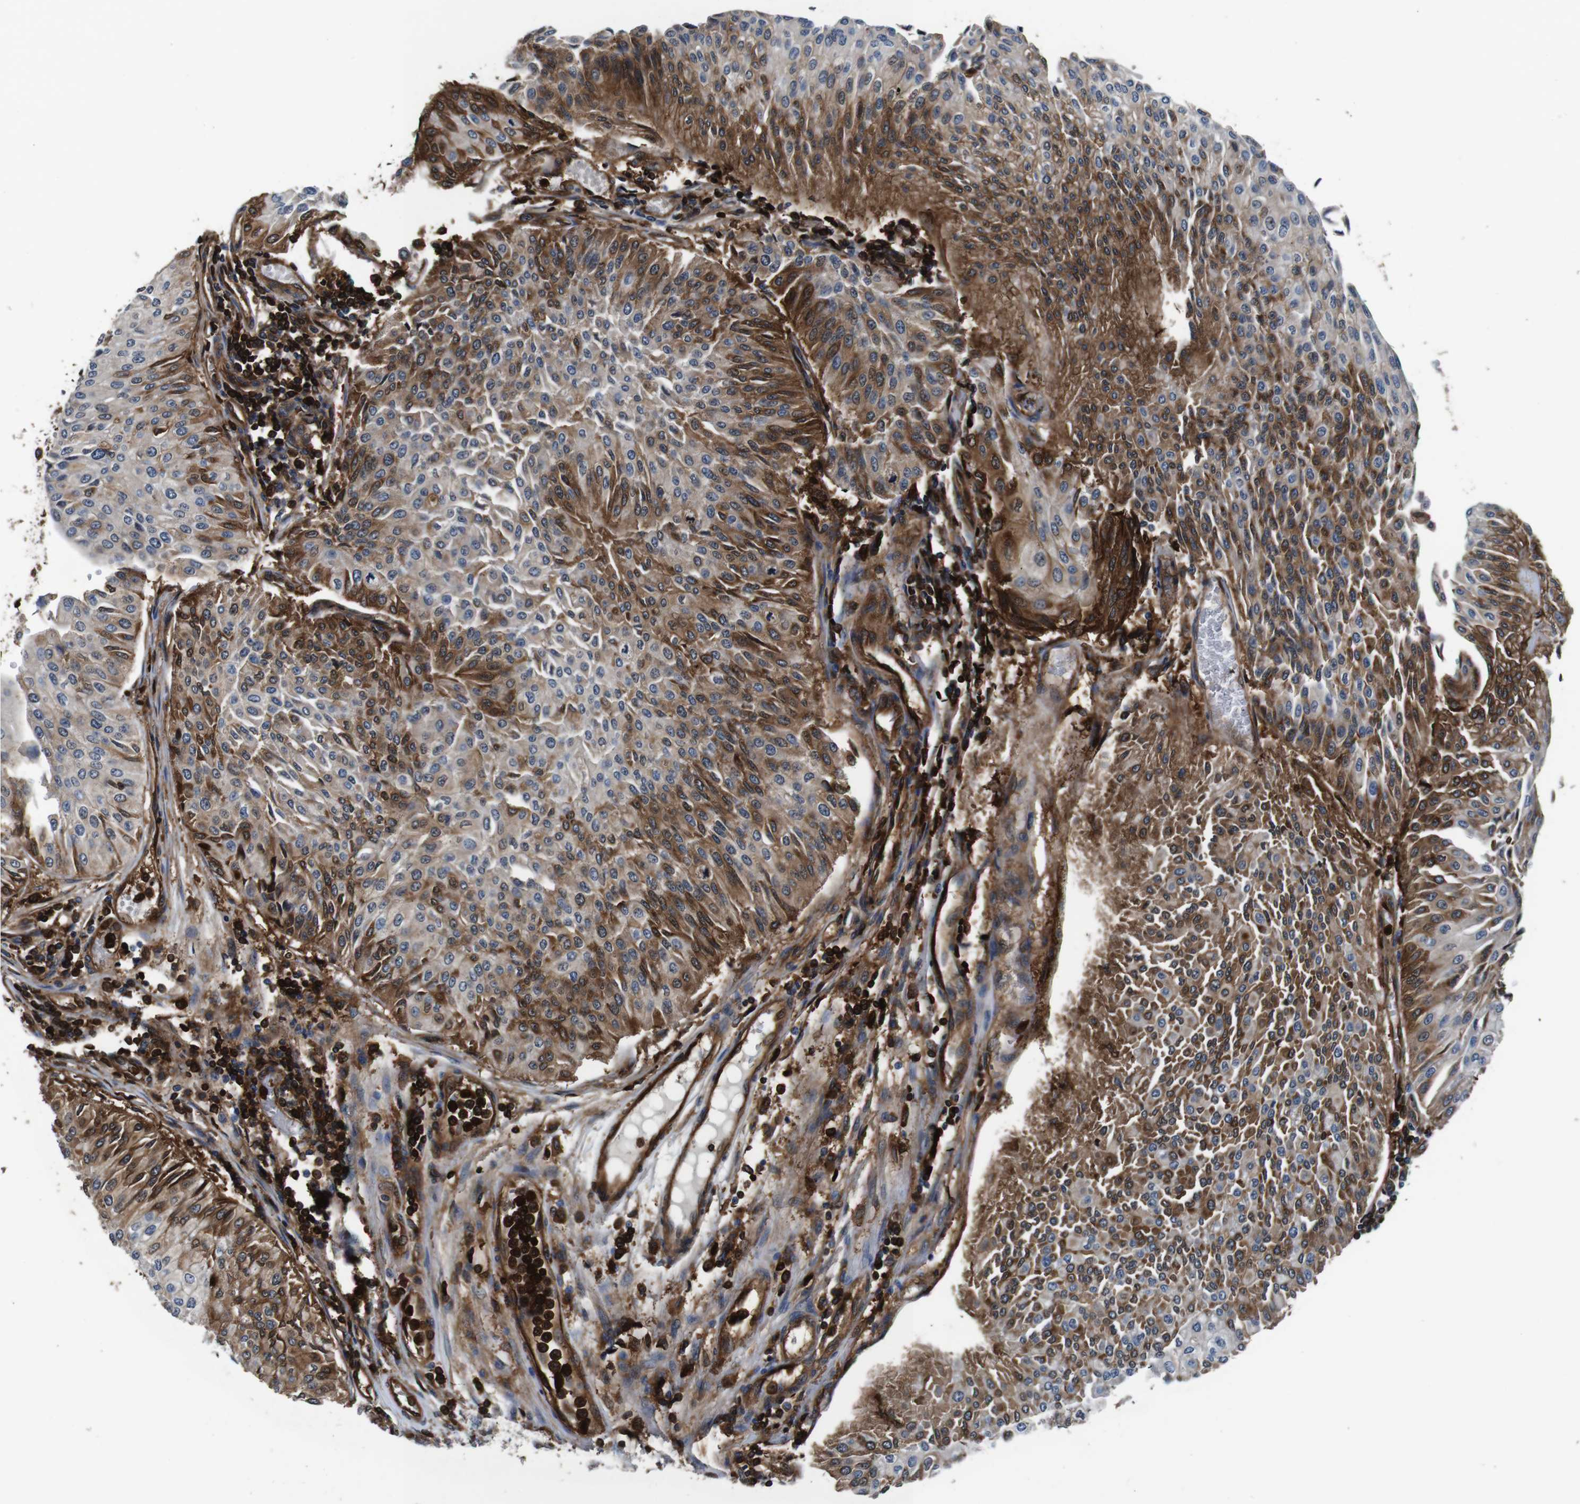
{"staining": {"intensity": "strong", "quantity": "25%-75%", "location": "cytoplasmic/membranous,nuclear"}, "tissue": "urothelial cancer", "cell_type": "Tumor cells", "image_type": "cancer", "snomed": [{"axis": "morphology", "description": "Urothelial carcinoma, Low grade"}, {"axis": "topography", "description": "Urinary bladder"}], "caption": "Urothelial cancer tissue displays strong cytoplasmic/membranous and nuclear expression in about 25%-75% of tumor cells, visualized by immunohistochemistry.", "gene": "ANXA1", "patient": {"sex": "male", "age": 67}}